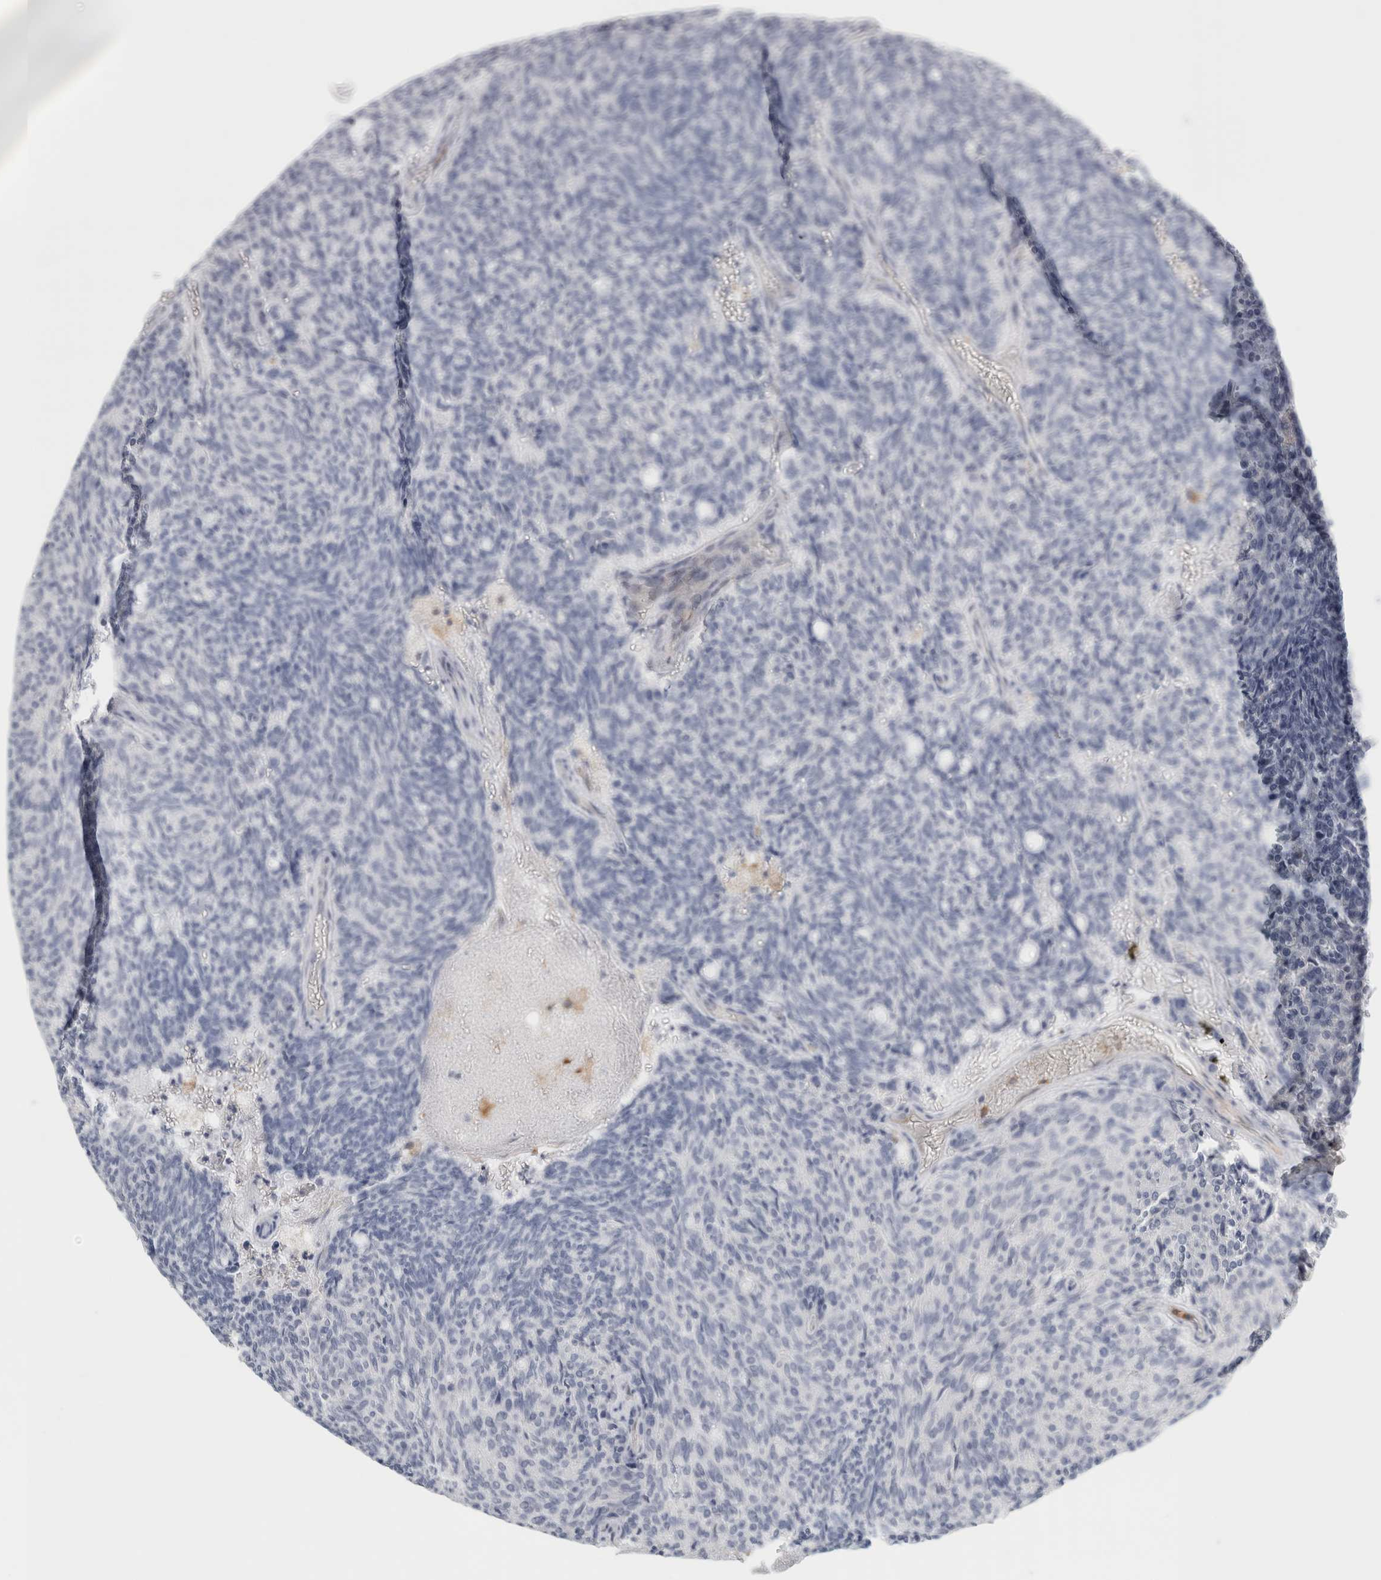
{"staining": {"intensity": "negative", "quantity": "none", "location": "none"}, "tissue": "carcinoid", "cell_type": "Tumor cells", "image_type": "cancer", "snomed": [{"axis": "morphology", "description": "Carcinoid, malignant, NOS"}, {"axis": "topography", "description": "Pancreas"}], "caption": "Immunohistochemical staining of human carcinoid demonstrates no significant positivity in tumor cells. The staining was performed using DAB to visualize the protein expression in brown, while the nuclei were stained in blue with hematoxylin (Magnification: 20x).", "gene": "P2RY2", "patient": {"sex": "female", "age": 54}}